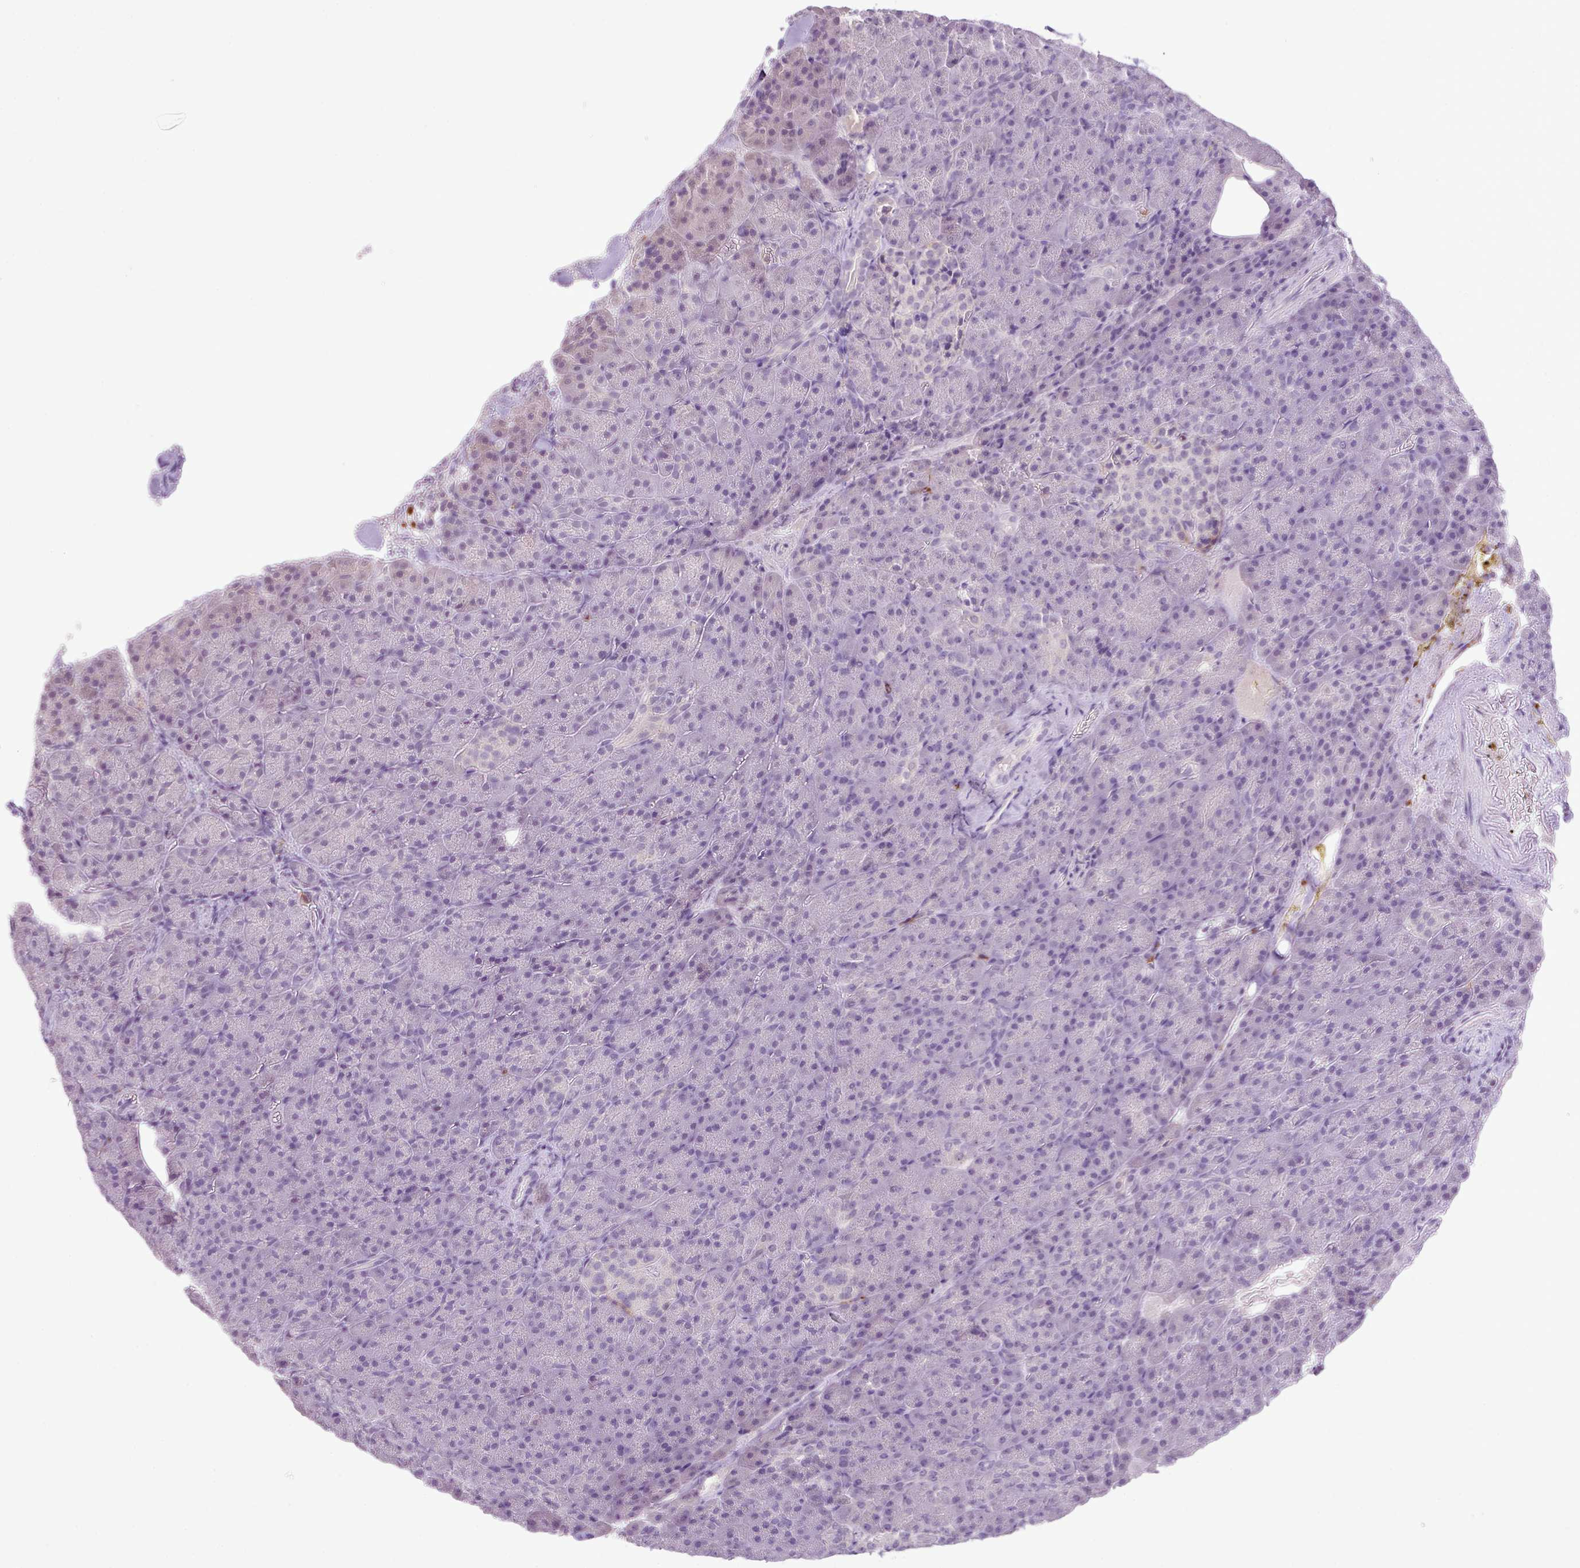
{"staining": {"intensity": "negative", "quantity": "none", "location": "none"}, "tissue": "pancreas", "cell_type": "Exocrine glandular cells", "image_type": "normal", "snomed": [{"axis": "morphology", "description": "Normal tissue, NOS"}, {"axis": "topography", "description": "Pancreas"}], "caption": "Immunohistochemistry histopathology image of unremarkable human pancreas stained for a protein (brown), which displays no staining in exocrine glandular cells. (Brightfield microscopy of DAB (3,3'-diaminobenzidine) IHC at high magnification).", "gene": "HTR3E", "patient": {"sex": "female", "age": 74}}